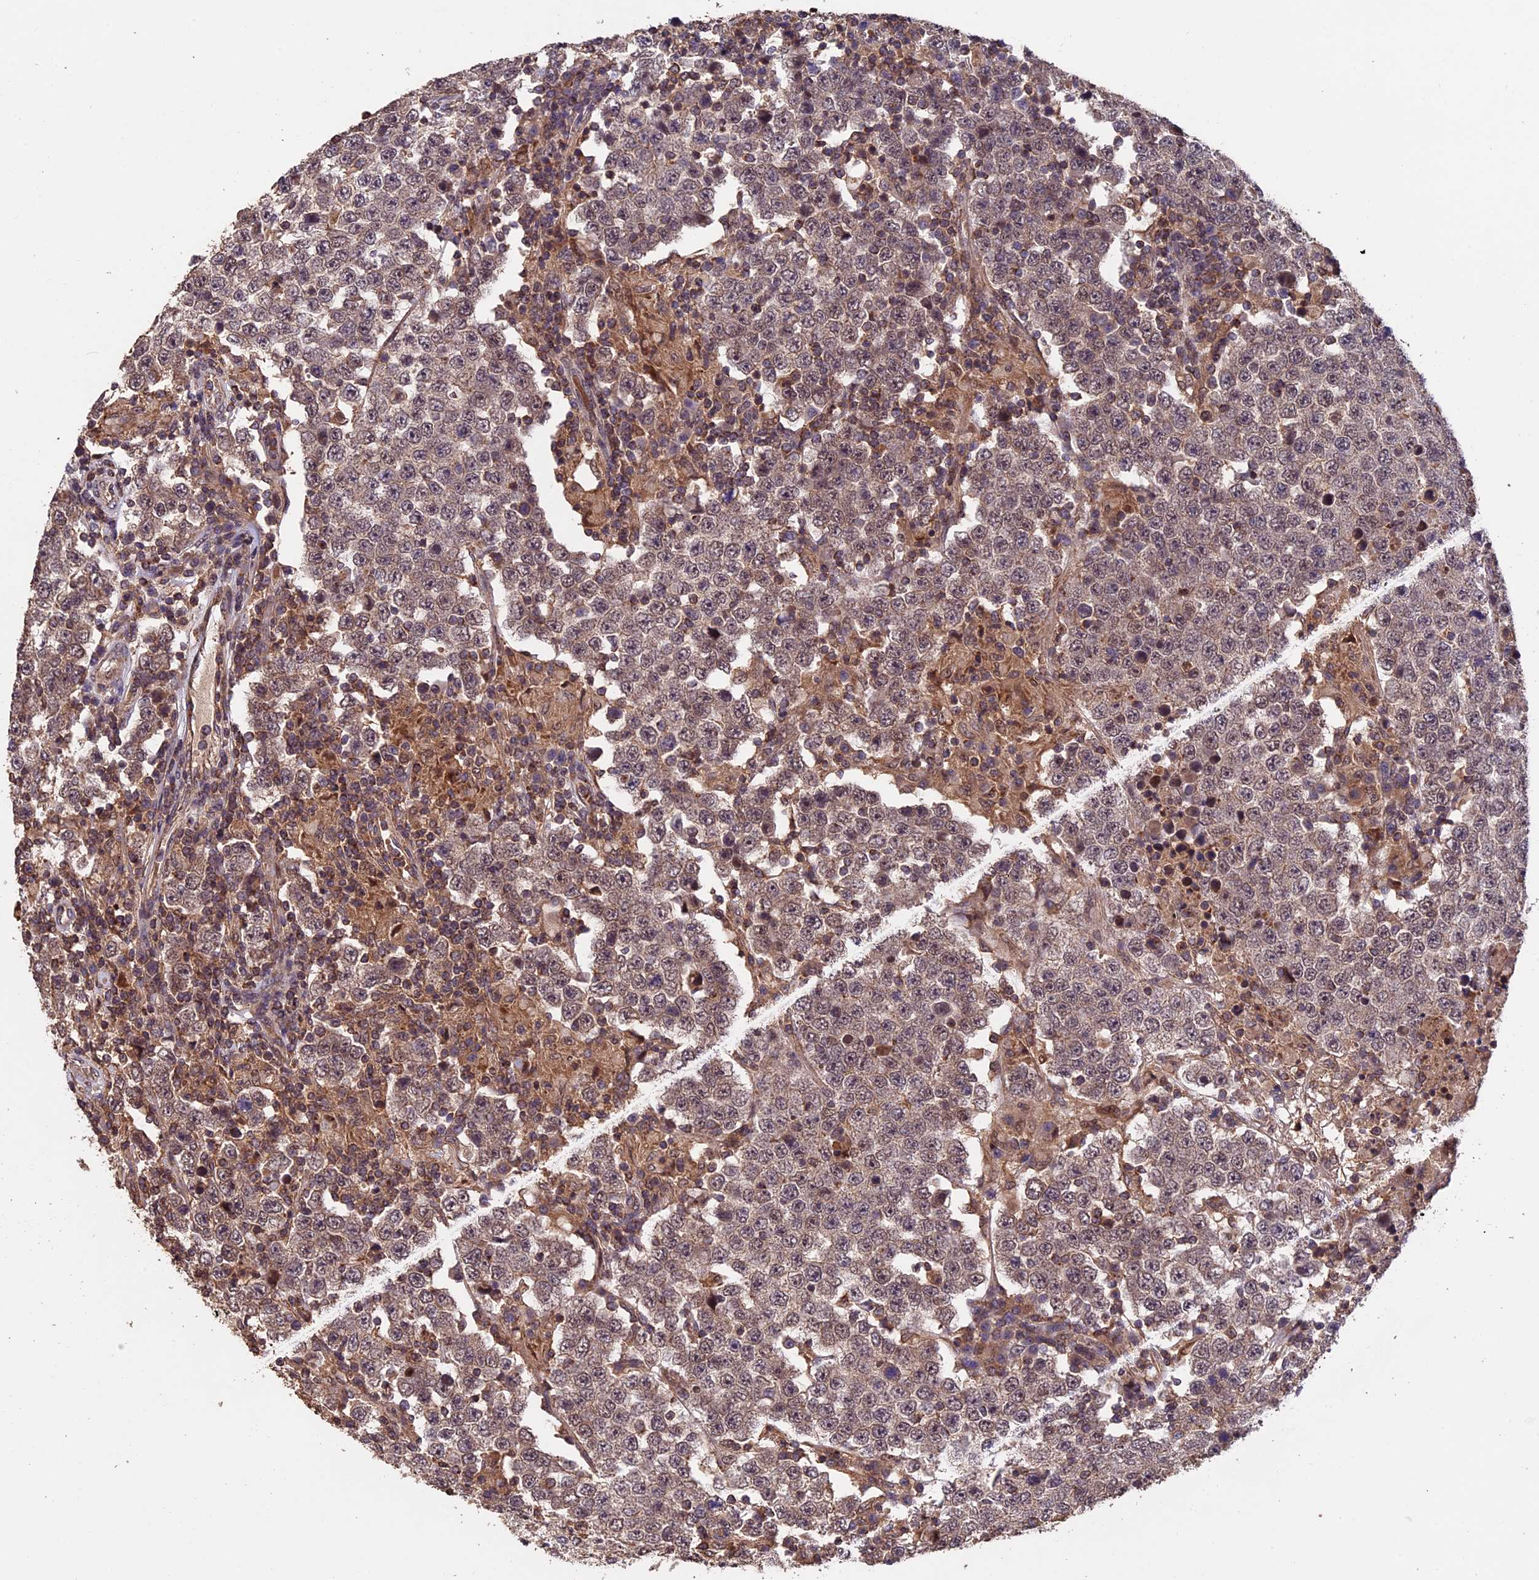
{"staining": {"intensity": "weak", "quantity": ">75%", "location": "cytoplasmic/membranous"}, "tissue": "testis cancer", "cell_type": "Tumor cells", "image_type": "cancer", "snomed": [{"axis": "morphology", "description": "Normal tissue, NOS"}, {"axis": "morphology", "description": "Urothelial carcinoma, High grade"}, {"axis": "morphology", "description": "Seminoma, NOS"}, {"axis": "morphology", "description": "Carcinoma, Embryonal, NOS"}, {"axis": "topography", "description": "Urinary bladder"}, {"axis": "topography", "description": "Testis"}], "caption": "Protein staining shows weak cytoplasmic/membranous staining in about >75% of tumor cells in testis high-grade urothelial carcinoma. The protein is shown in brown color, while the nuclei are stained blue.", "gene": "PKD2L2", "patient": {"sex": "male", "age": 41}}